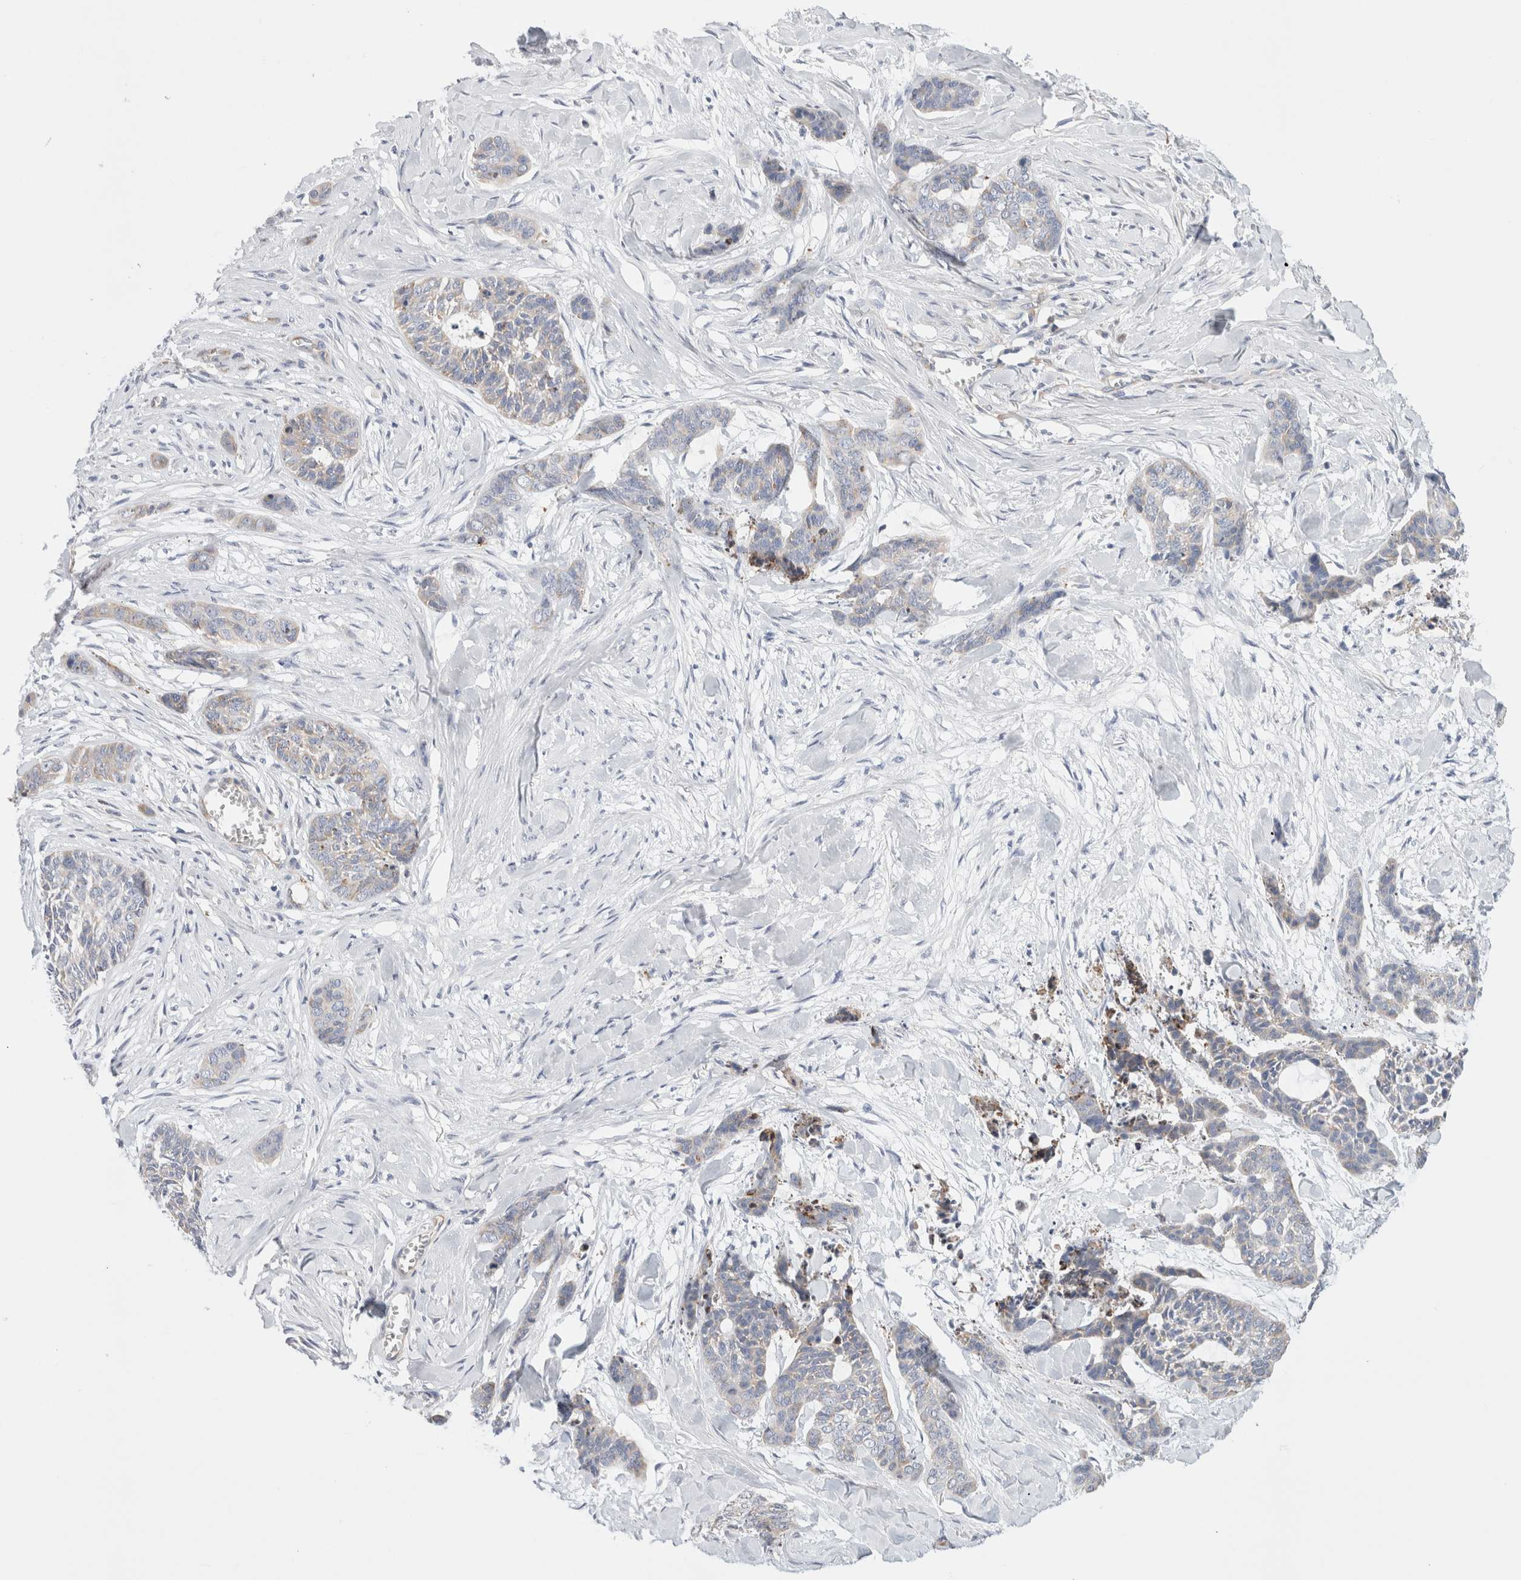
{"staining": {"intensity": "weak", "quantity": "<25%", "location": "cytoplasmic/membranous"}, "tissue": "skin cancer", "cell_type": "Tumor cells", "image_type": "cancer", "snomed": [{"axis": "morphology", "description": "Basal cell carcinoma"}, {"axis": "topography", "description": "Skin"}], "caption": "This is an immunohistochemistry (IHC) photomicrograph of skin basal cell carcinoma. There is no positivity in tumor cells.", "gene": "CSK", "patient": {"sex": "female", "age": 64}}